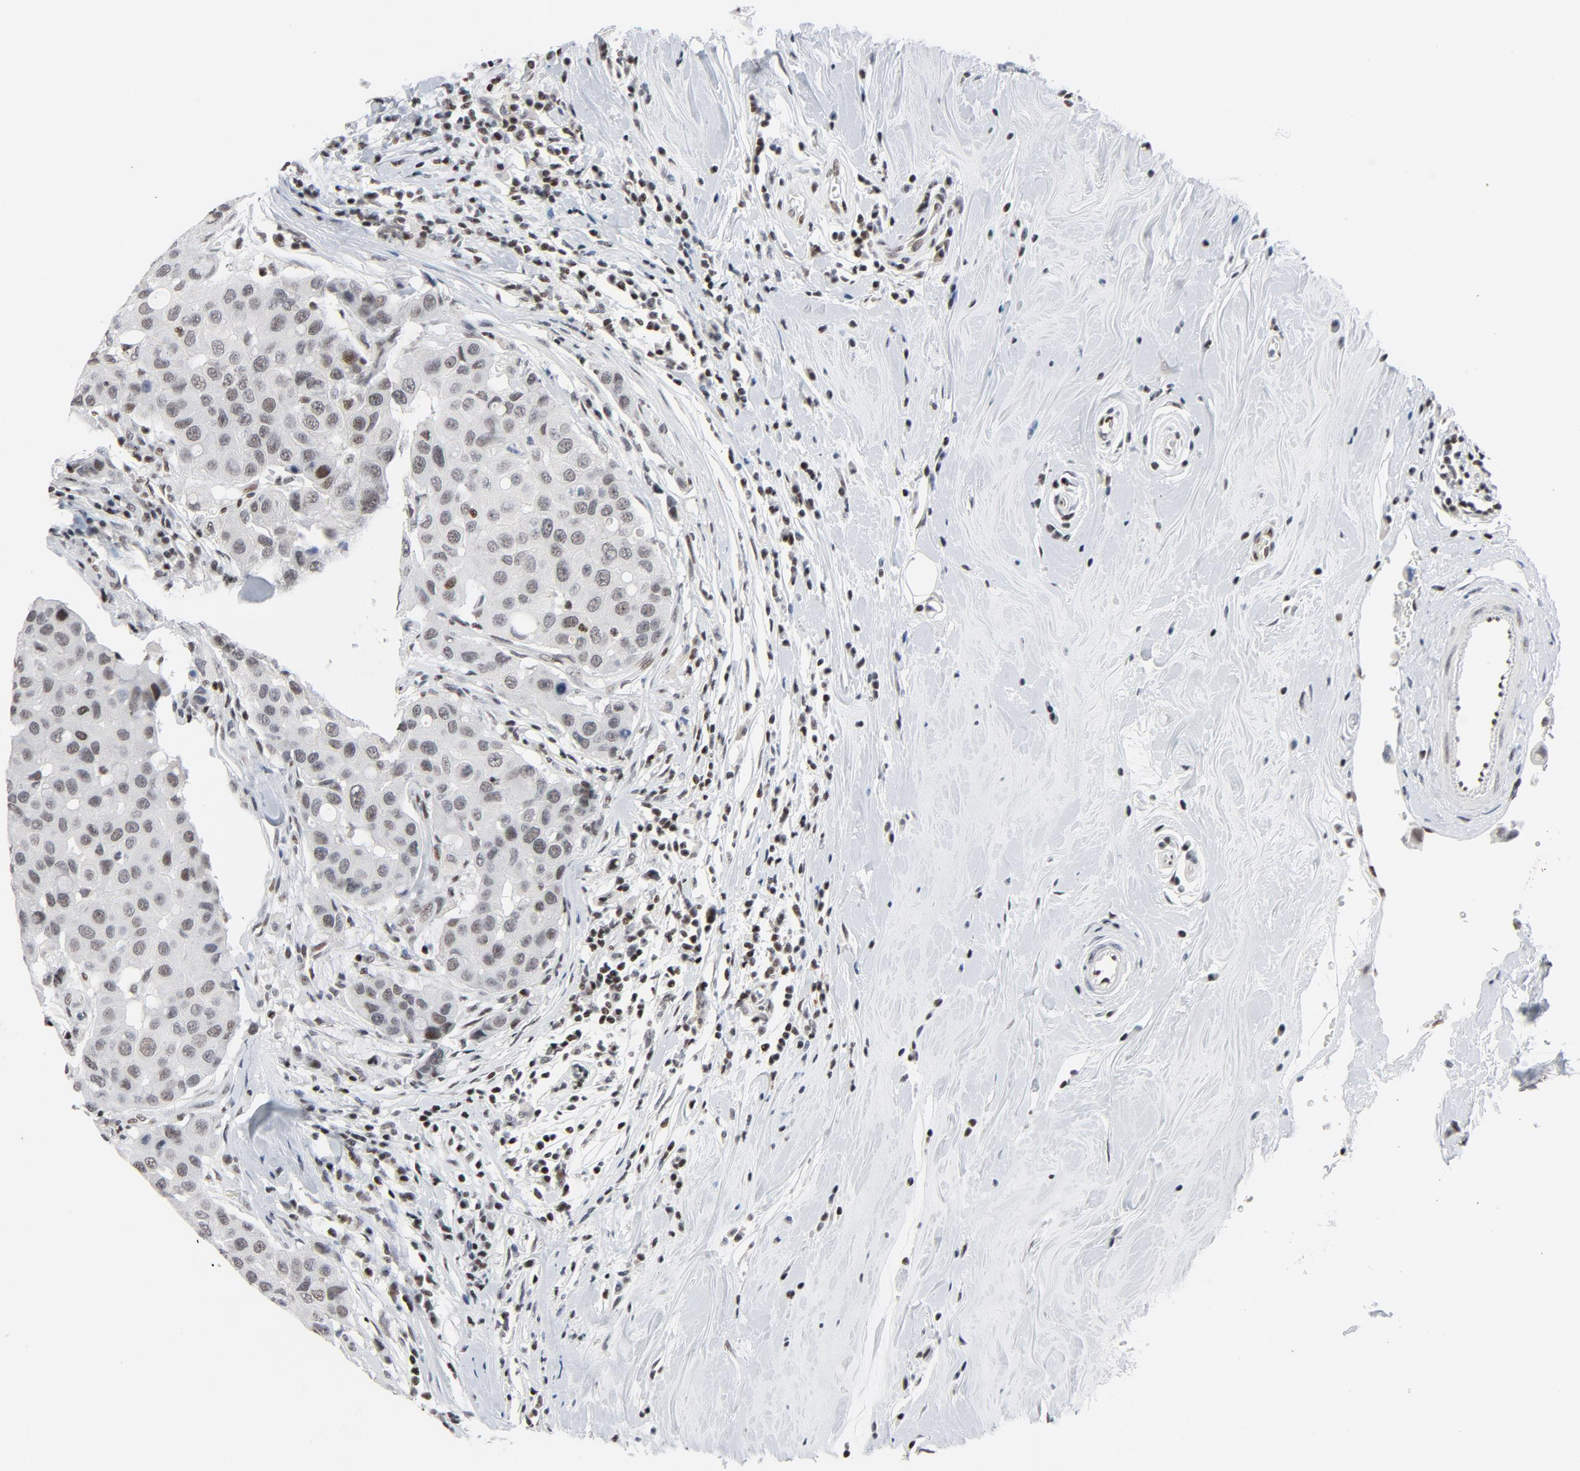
{"staining": {"intensity": "weak", "quantity": "25%-75%", "location": "nuclear"}, "tissue": "breast cancer", "cell_type": "Tumor cells", "image_type": "cancer", "snomed": [{"axis": "morphology", "description": "Duct carcinoma"}, {"axis": "topography", "description": "Breast"}], "caption": "Immunohistochemical staining of invasive ductal carcinoma (breast) displays weak nuclear protein expression in approximately 25%-75% of tumor cells.", "gene": "GABPA", "patient": {"sex": "female", "age": 27}}